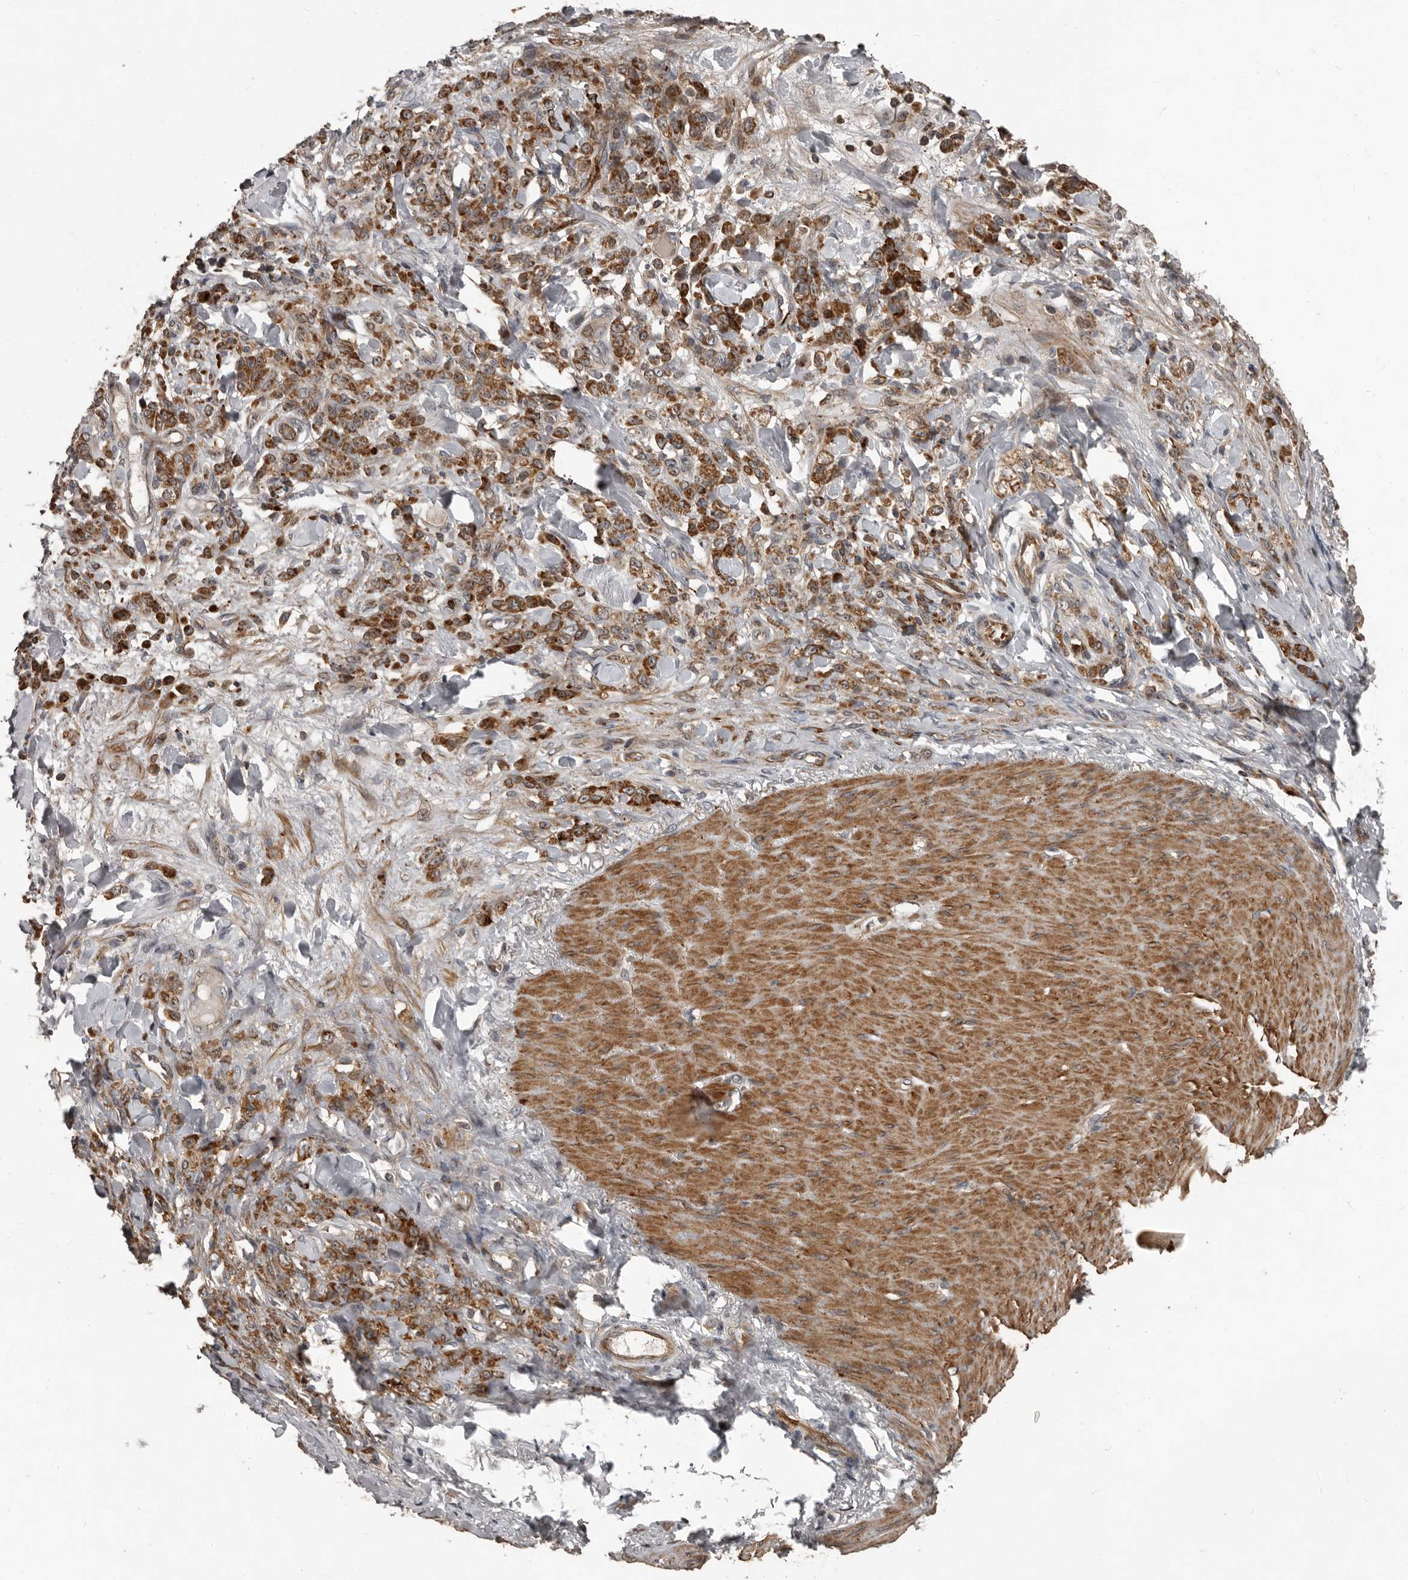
{"staining": {"intensity": "moderate", "quantity": ">75%", "location": "cytoplasmic/membranous"}, "tissue": "stomach cancer", "cell_type": "Tumor cells", "image_type": "cancer", "snomed": [{"axis": "morphology", "description": "Normal tissue, NOS"}, {"axis": "morphology", "description": "Adenocarcinoma, NOS"}, {"axis": "topography", "description": "Stomach"}], "caption": "DAB immunohistochemical staining of adenocarcinoma (stomach) displays moderate cytoplasmic/membranous protein staining in about >75% of tumor cells. (DAB = brown stain, brightfield microscopy at high magnification).", "gene": "FBXO31", "patient": {"sex": "male", "age": 82}}